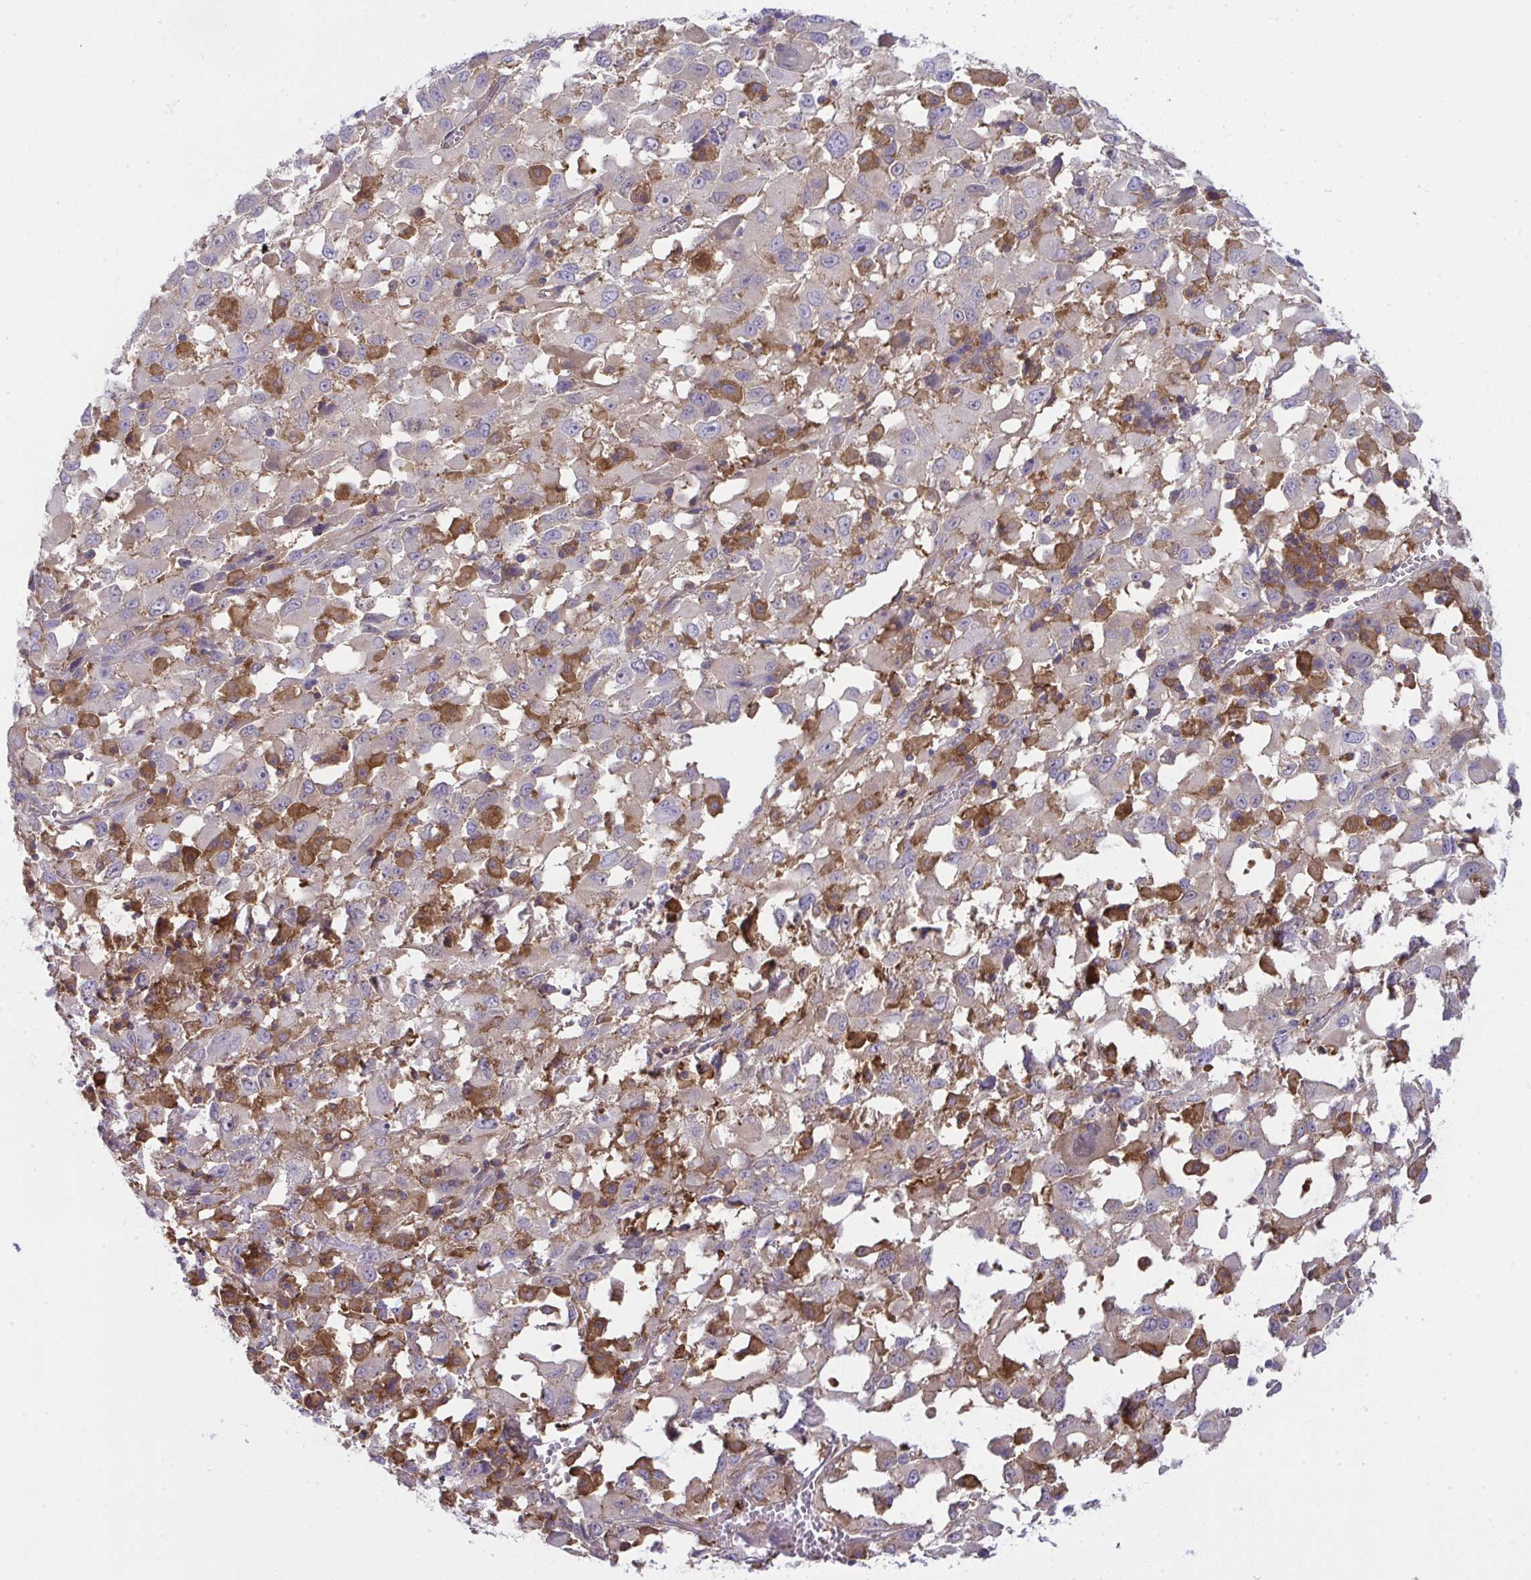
{"staining": {"intensity": "moderate", "quantity": "25%-75%", "location": "cytoplasmic/membranous"}, "tissue": "melanoma", "cell_type": "Tumor cells", "image_type": "cancer", "snomed": [{"axis": "morphology", "description": "Malignant melanoma, Metastatic site"}, {"axis": "topography", "description": "Soft tissue"}], "caption": "Immunohistochemical staining of human malignant melanoma (metastatic site) shows moderate cytoplasmic/membranous protein expression in about 25%-75% of tumor cells.", "gene": "ALDH16A1", "patient": {"sex": "male", "age": 50}}